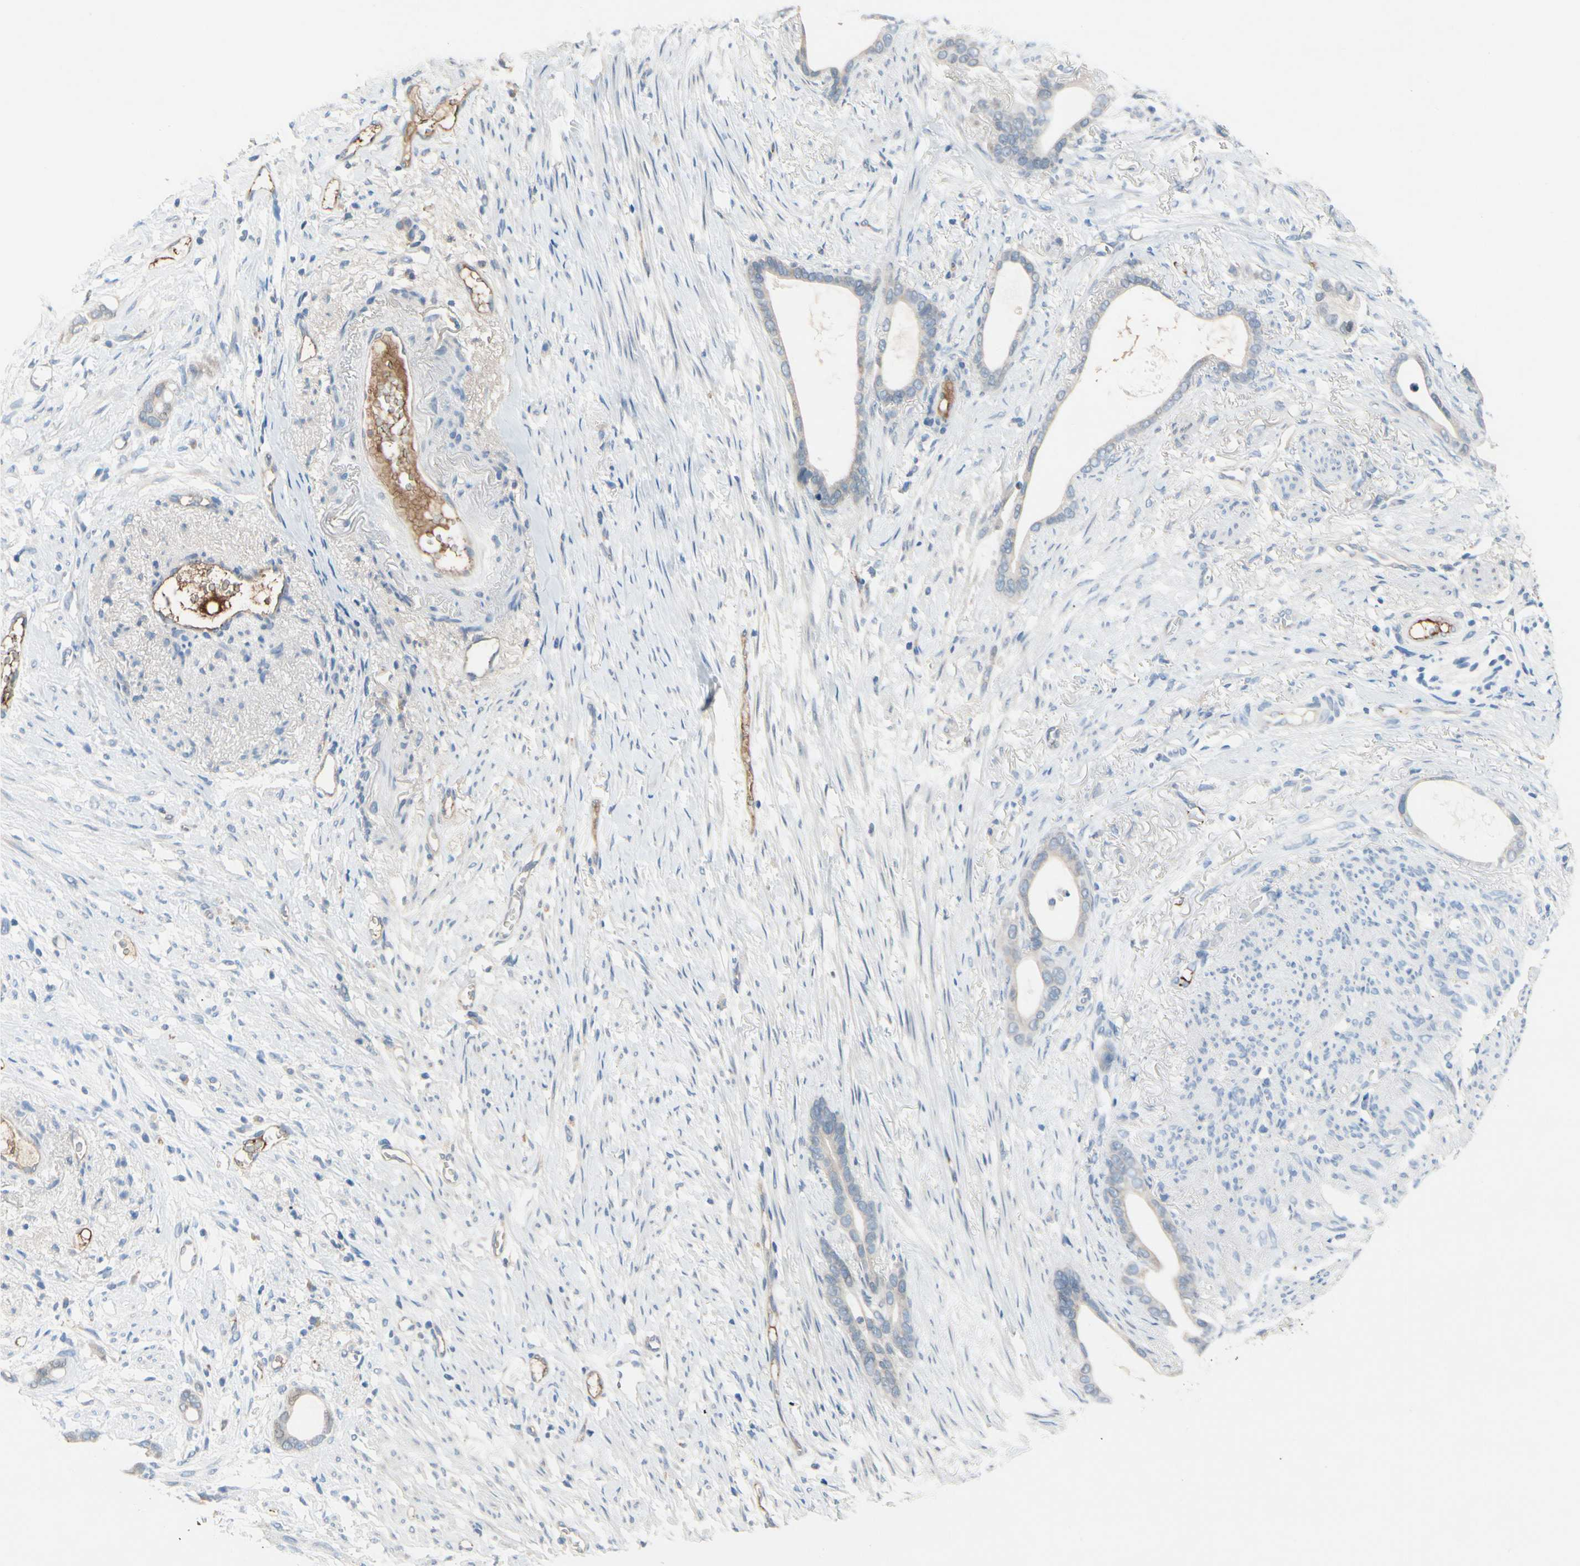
{"staining": {"intensity": "weak", "quantity": "<25%", "location": "cytoplasmic/membranous"}, "tissue": "stomach cancer", "cell_type": "Tumor cells", "image_type": "cancer", "snomed": [{"axis": "morphology", "description": "Adenocarcinoma, NOS"}, {"axis": "topography", "description": "Stomach"}], "caption": "This is an immunohistochemistry histopathology image of human adenocarcinoma (stomach). There is no expression in tumor cells.", "gene": "CNDP1", "patient": {"sex": "female", "age": 75}}